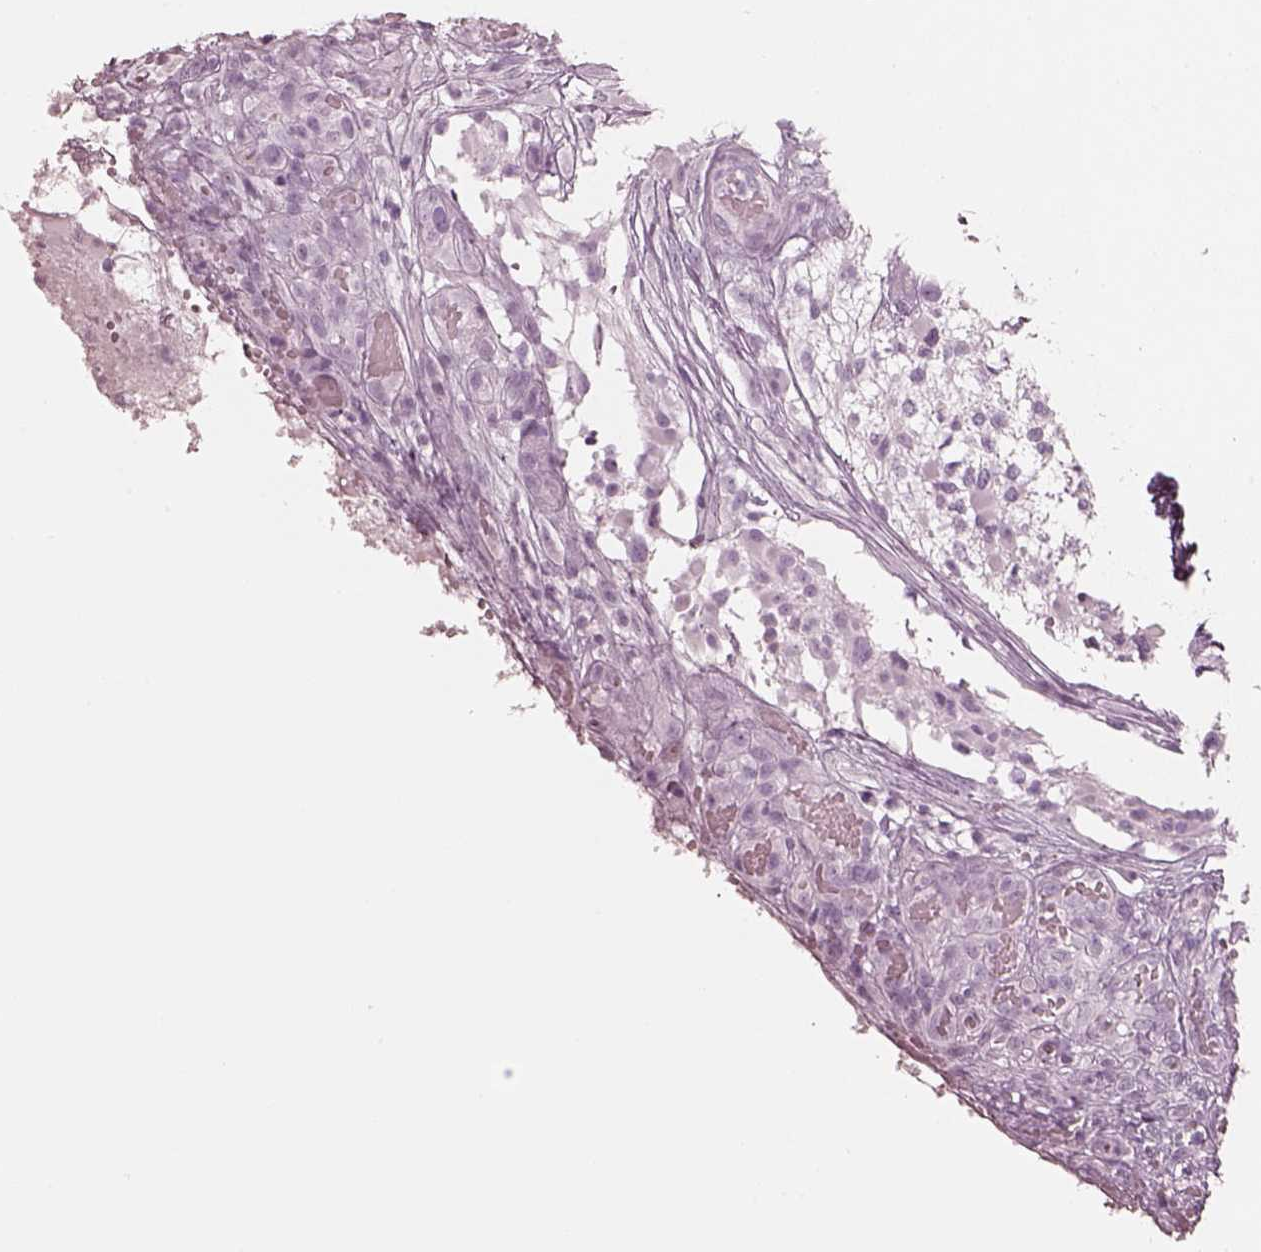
{"staining": {"intensity": "negative", "quantity": "none", "location": "none"}, "tissue": "glioma", "cell_type": "Tumor cells", "image_type": "cancer", "snomed": [{"axis": "morphology", "description": "Glioma, malignant, High grade"}, {"axis": "topography", "description": "Brain"}], "caption": "Glioma was stained to show a protein in brown. There is no significant staining in tumor cells.", "gene": "PON3", "patient": {"sex": "female", "age": 63}}